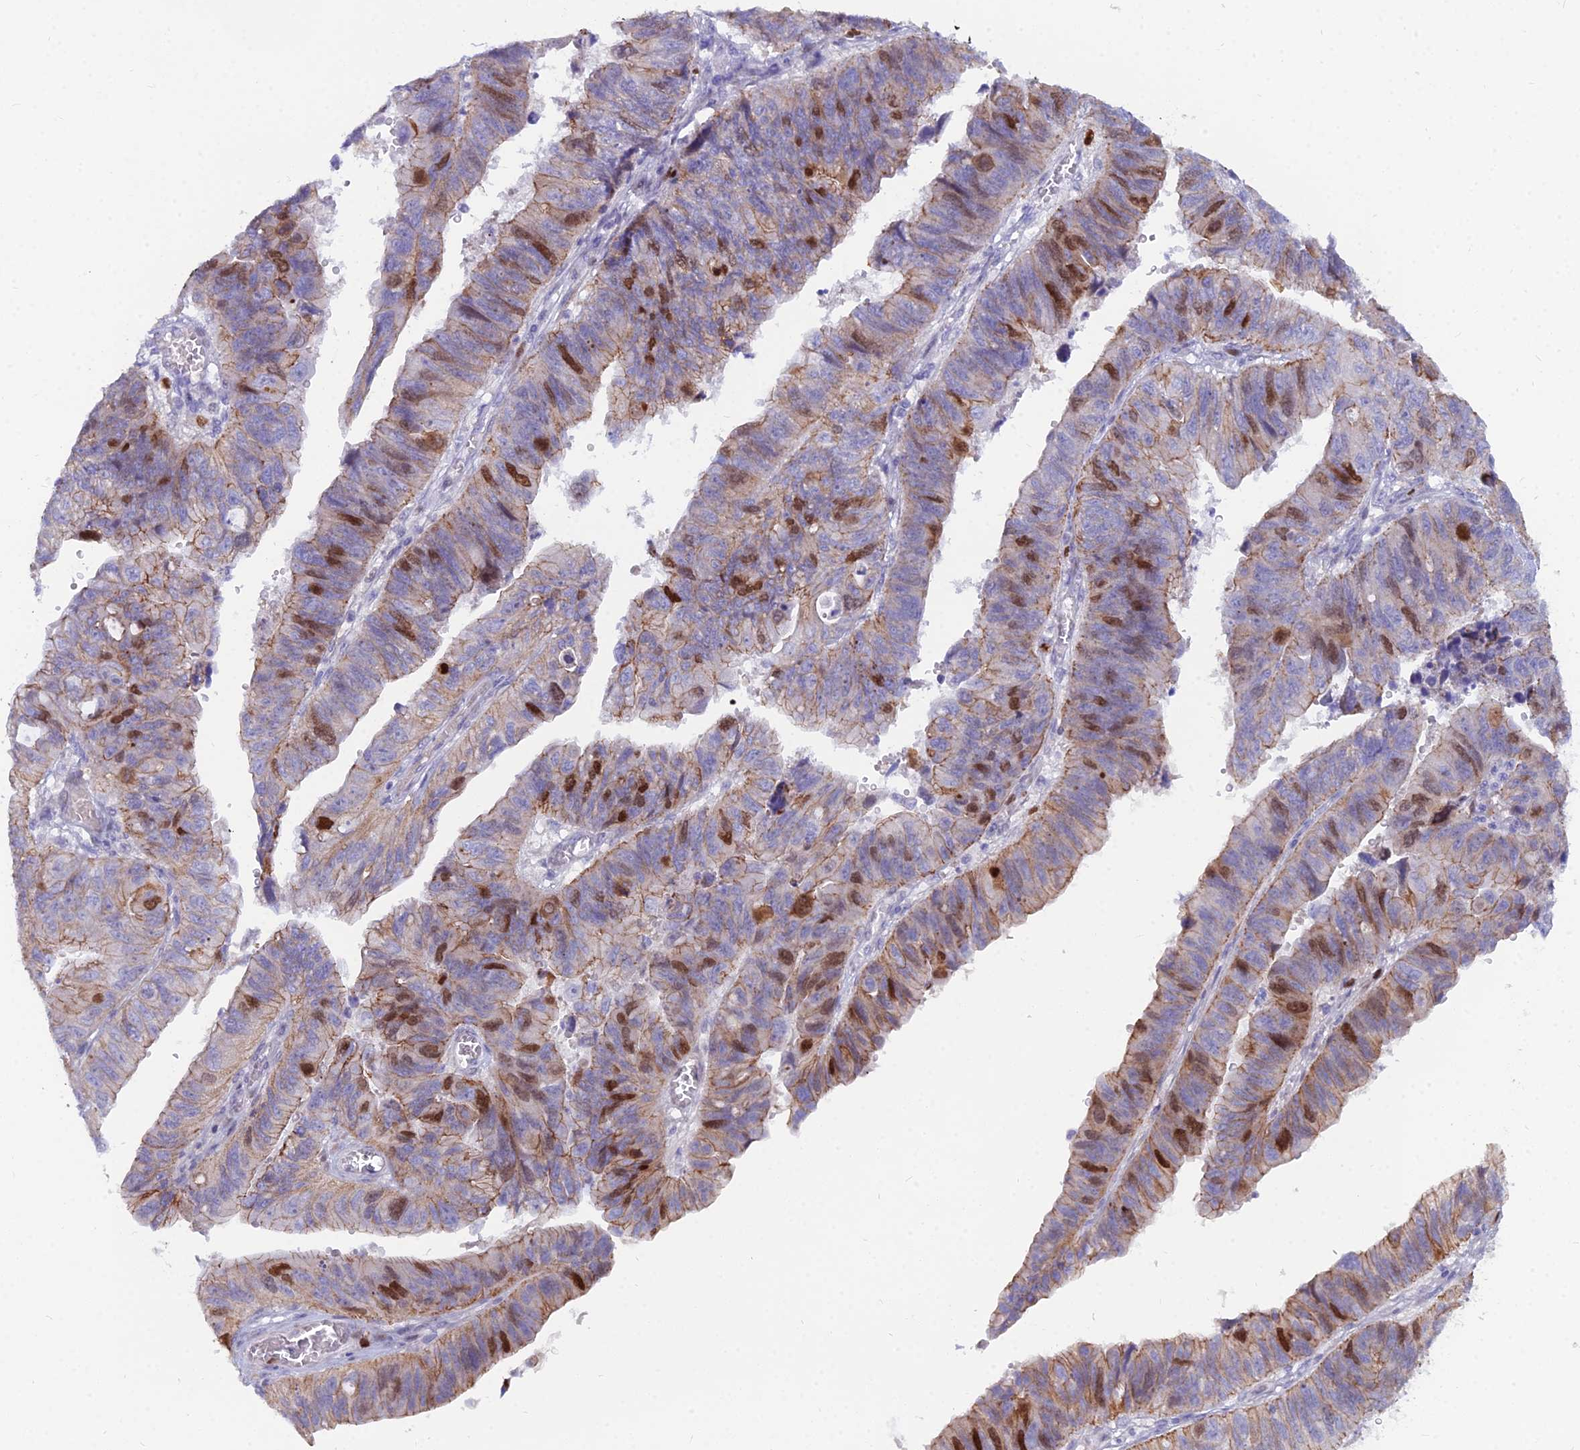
{"staining": {"intensity": "moderate", "quantity": "25%-75%", "location": "cytoplasmic/membranous,nuclear"}, "tissue": "stomach cancer", "cell_type": "Tumor cells", "image_type": "cancer", "snomed": [{"axis": "morphology", "description": "Adenocarcinoma, NOS"}, {"axis": "topography", "description": "Stomach"}], "caption": "A histopathology image of stomach cancer (adenocarcinoma) stained for a protein shows moderate cytoplasmic/membranous and nuclear brown staining in tumor cells.", "gene": "NUSAP1", "patient": {"sex": "male", "age": 59}}